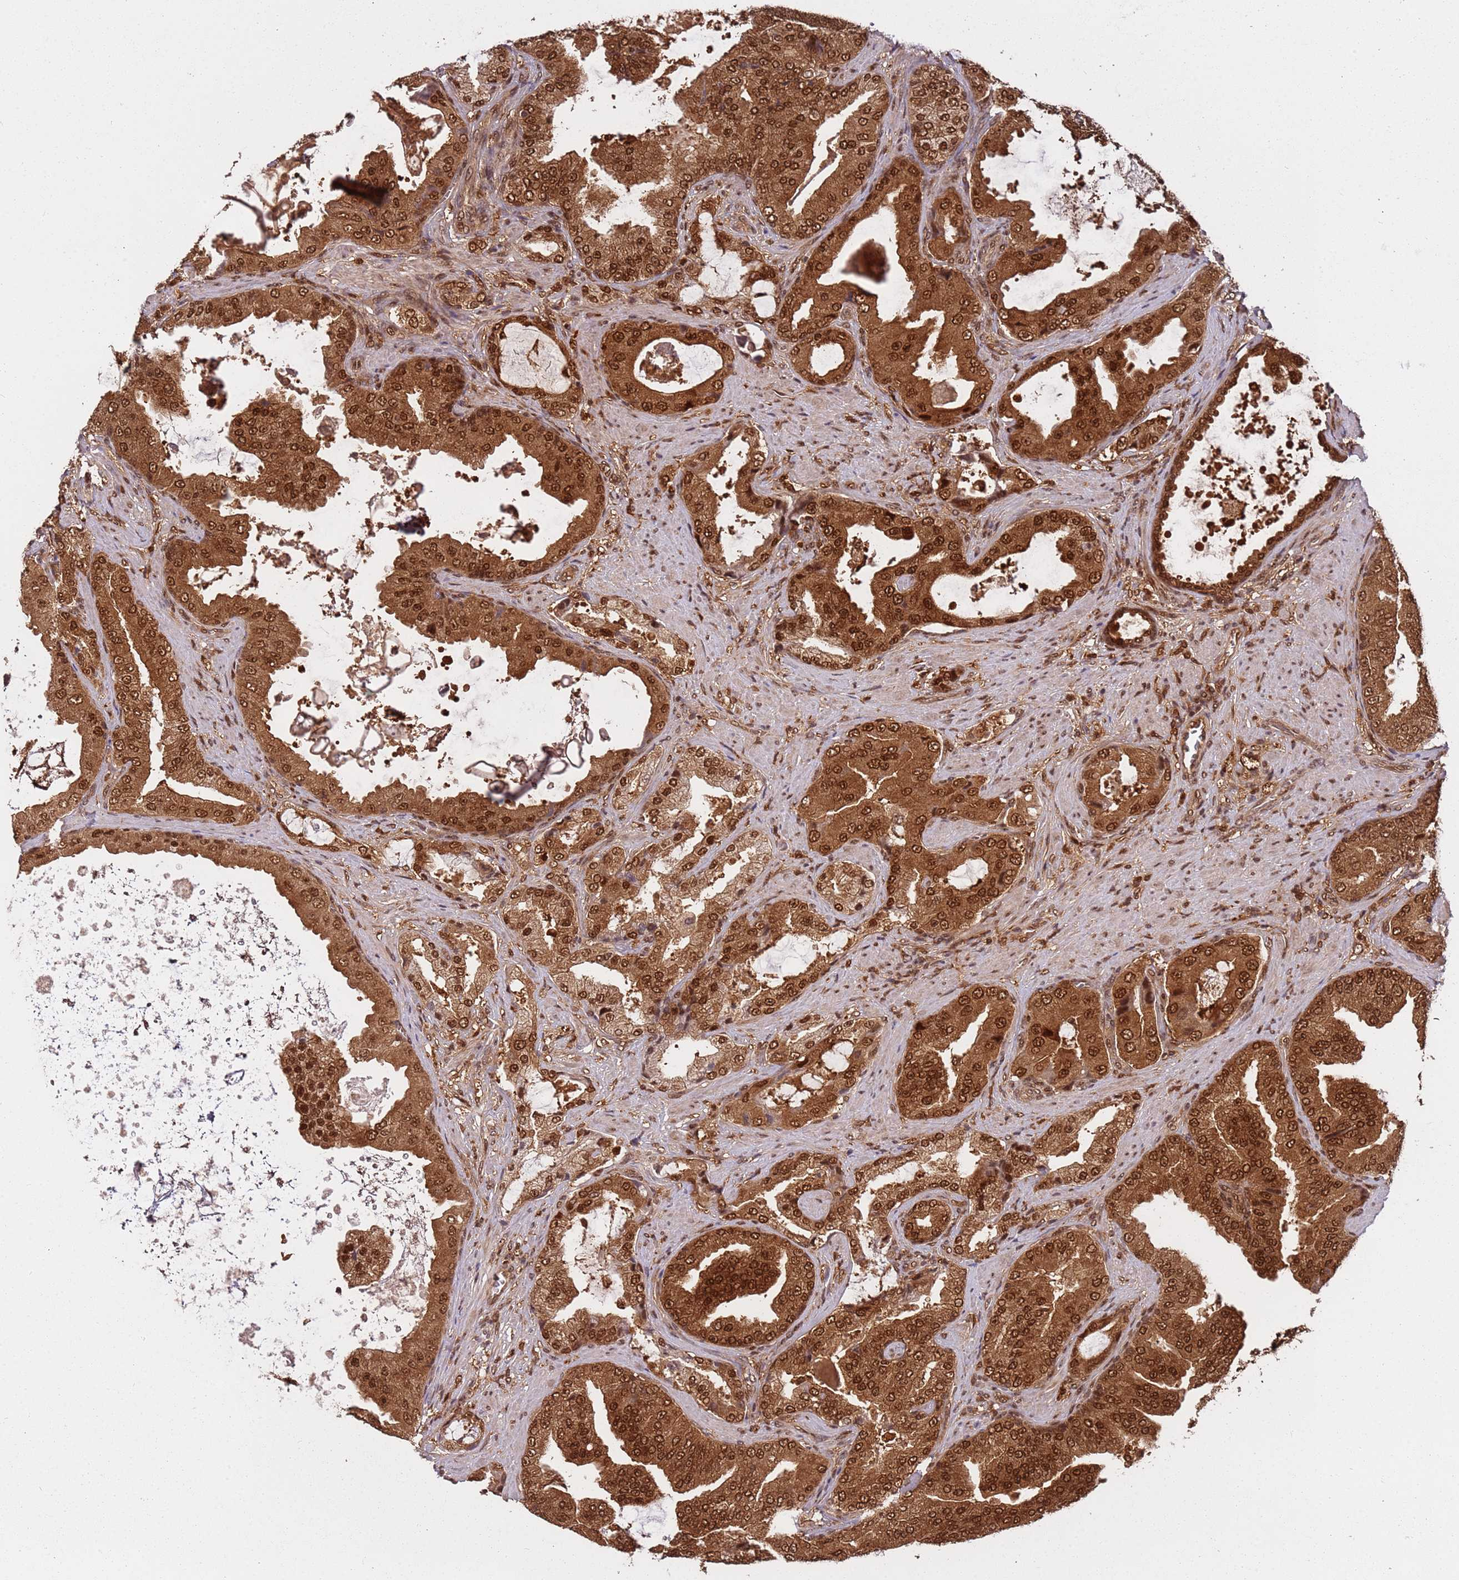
{"staining": {"intensity": "strong", "quantity": ">75%", "location": "cytoplasmic/membranous,nuclear"}, "tissue": "prostate cancer", "cell_type": "Tumor cells", "image_type": "cancer", "snomed": [{"axis": "morphology", "description": "Adenocarcinoma, High grade"}, {"axis": "topography", "description": "Prostate"}], "caption": "Brown immunohistochemical staining in human adenocarcinoma (high-grade) (prostate) reveals strong cytoplasmic/membranous and nuclear positivity in about >75% of tumor cells.", "gene": "PGLS", "patient": {"sex": "male", "age": 68}}